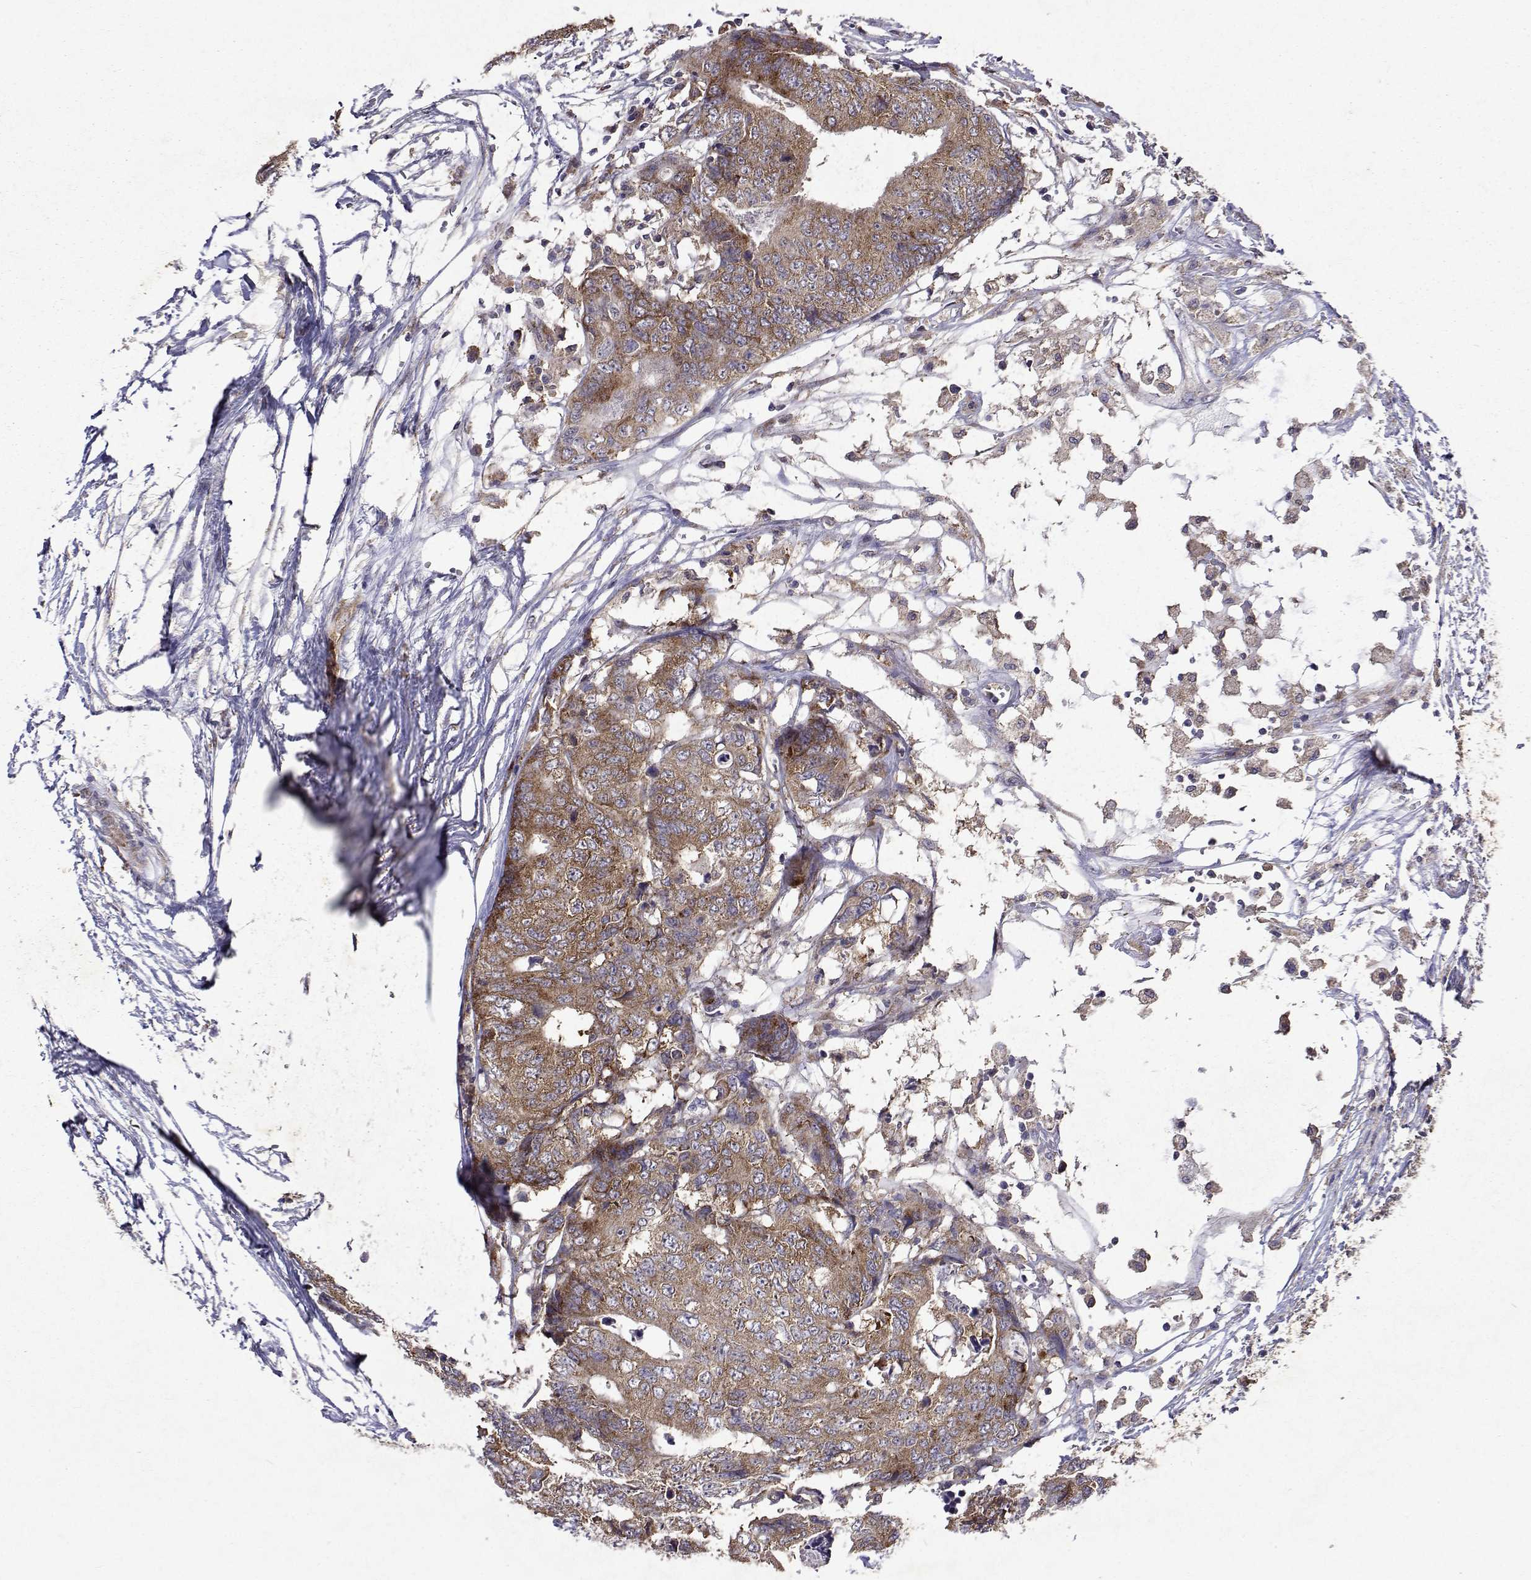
{"staining": {"intensity": "moderate", "quantity": ">75%", "location": "cytoplasmic/membranous"}, "tissue": "colorectal cancer", "cell_type": "Tumor cells", "image_type": "cancer", "snomed": [{"axis": "morphology", "description": "Adenocarcinoma, NOS"}, {"axis": "topography", "description": "Colon"}], "caption": "Adenocarcinoma (colorectal) tissue exhibits moderate cytoplasmic/membranous staining in about >75% of tumor cells", "gene": "TARBP2", "patient": {"sex": "female", "age": 48}}